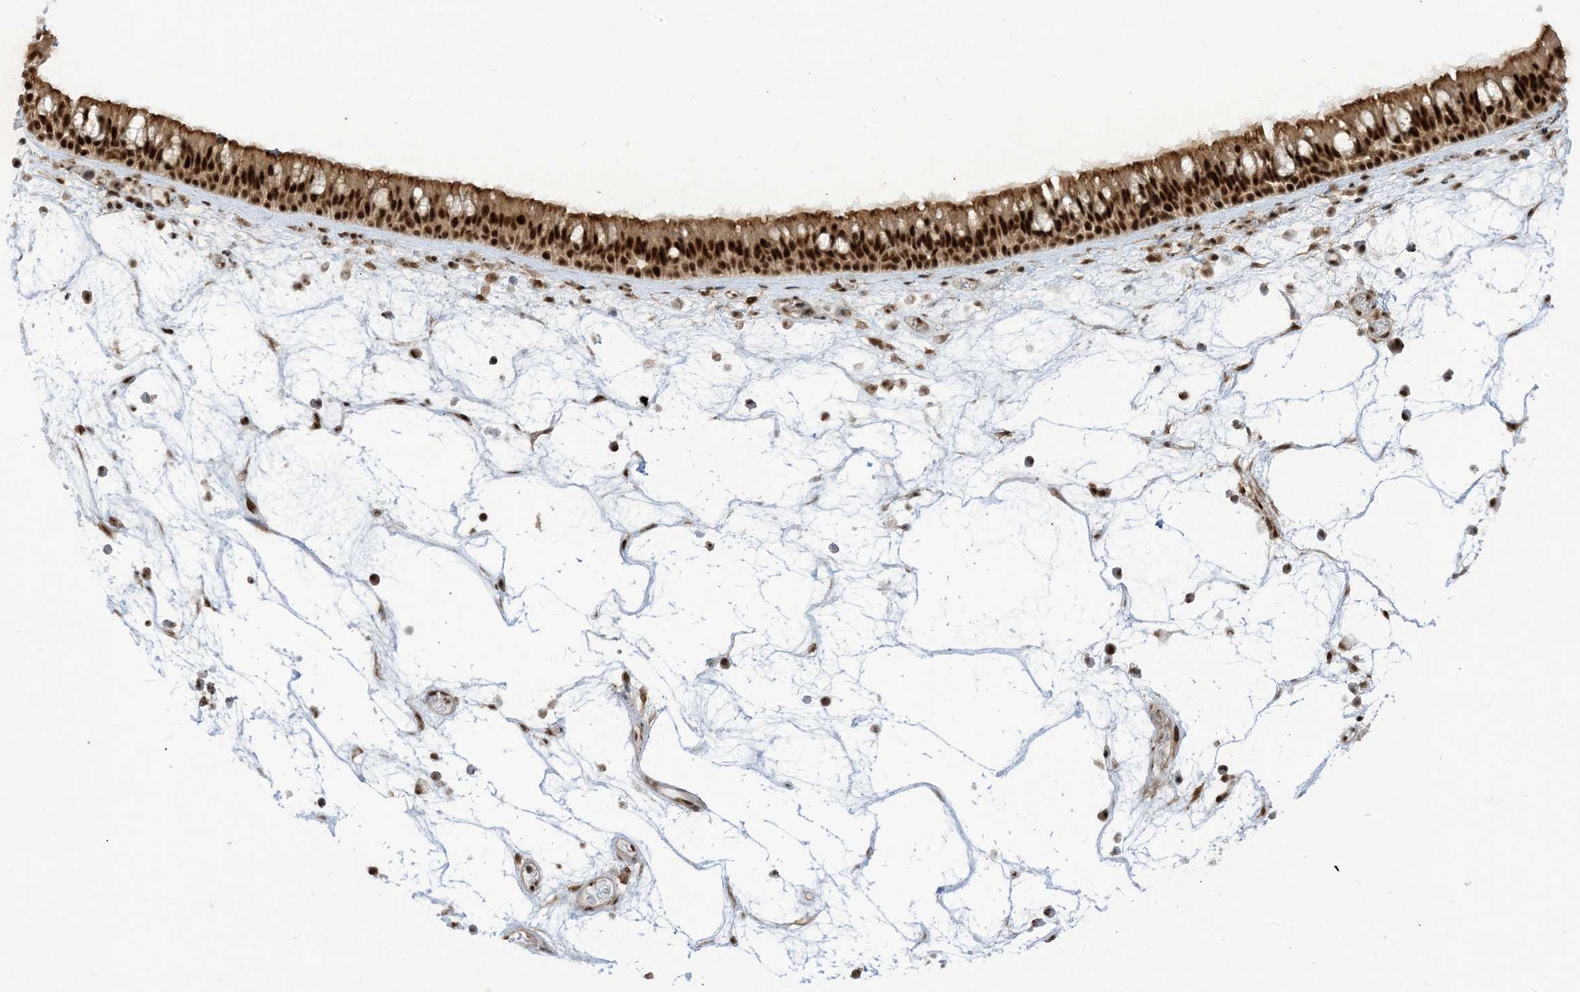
{"staining": {"intensity": "strong", "quantity": ">75%", "location": "cytoplasmic/membranous,nuclear"}, "tissue": "nasopharynx", "cell_type": "Respiratory epithelial cells", "image_type": "normal", "snomed": [{"axis": "morphology", "description": "Normal tissue, NOS"}, {"axis": "morphology", "description": "Inflammation, NOS"}, {"axis": "morphology", "description": "Malignant melanoma, Metastatic site"}, {"axis": "topography", "description": "Nasopharynx"}], "caption": "About >75% of respiratory epithelial cells in normal nasopharynx display strong cytoplasmic/membranous,nuclear protein expression as visualized by brown immunohistochemical staining.", "gene": "ARGLU1", "patient": {"sex": "male", "age": 70}}